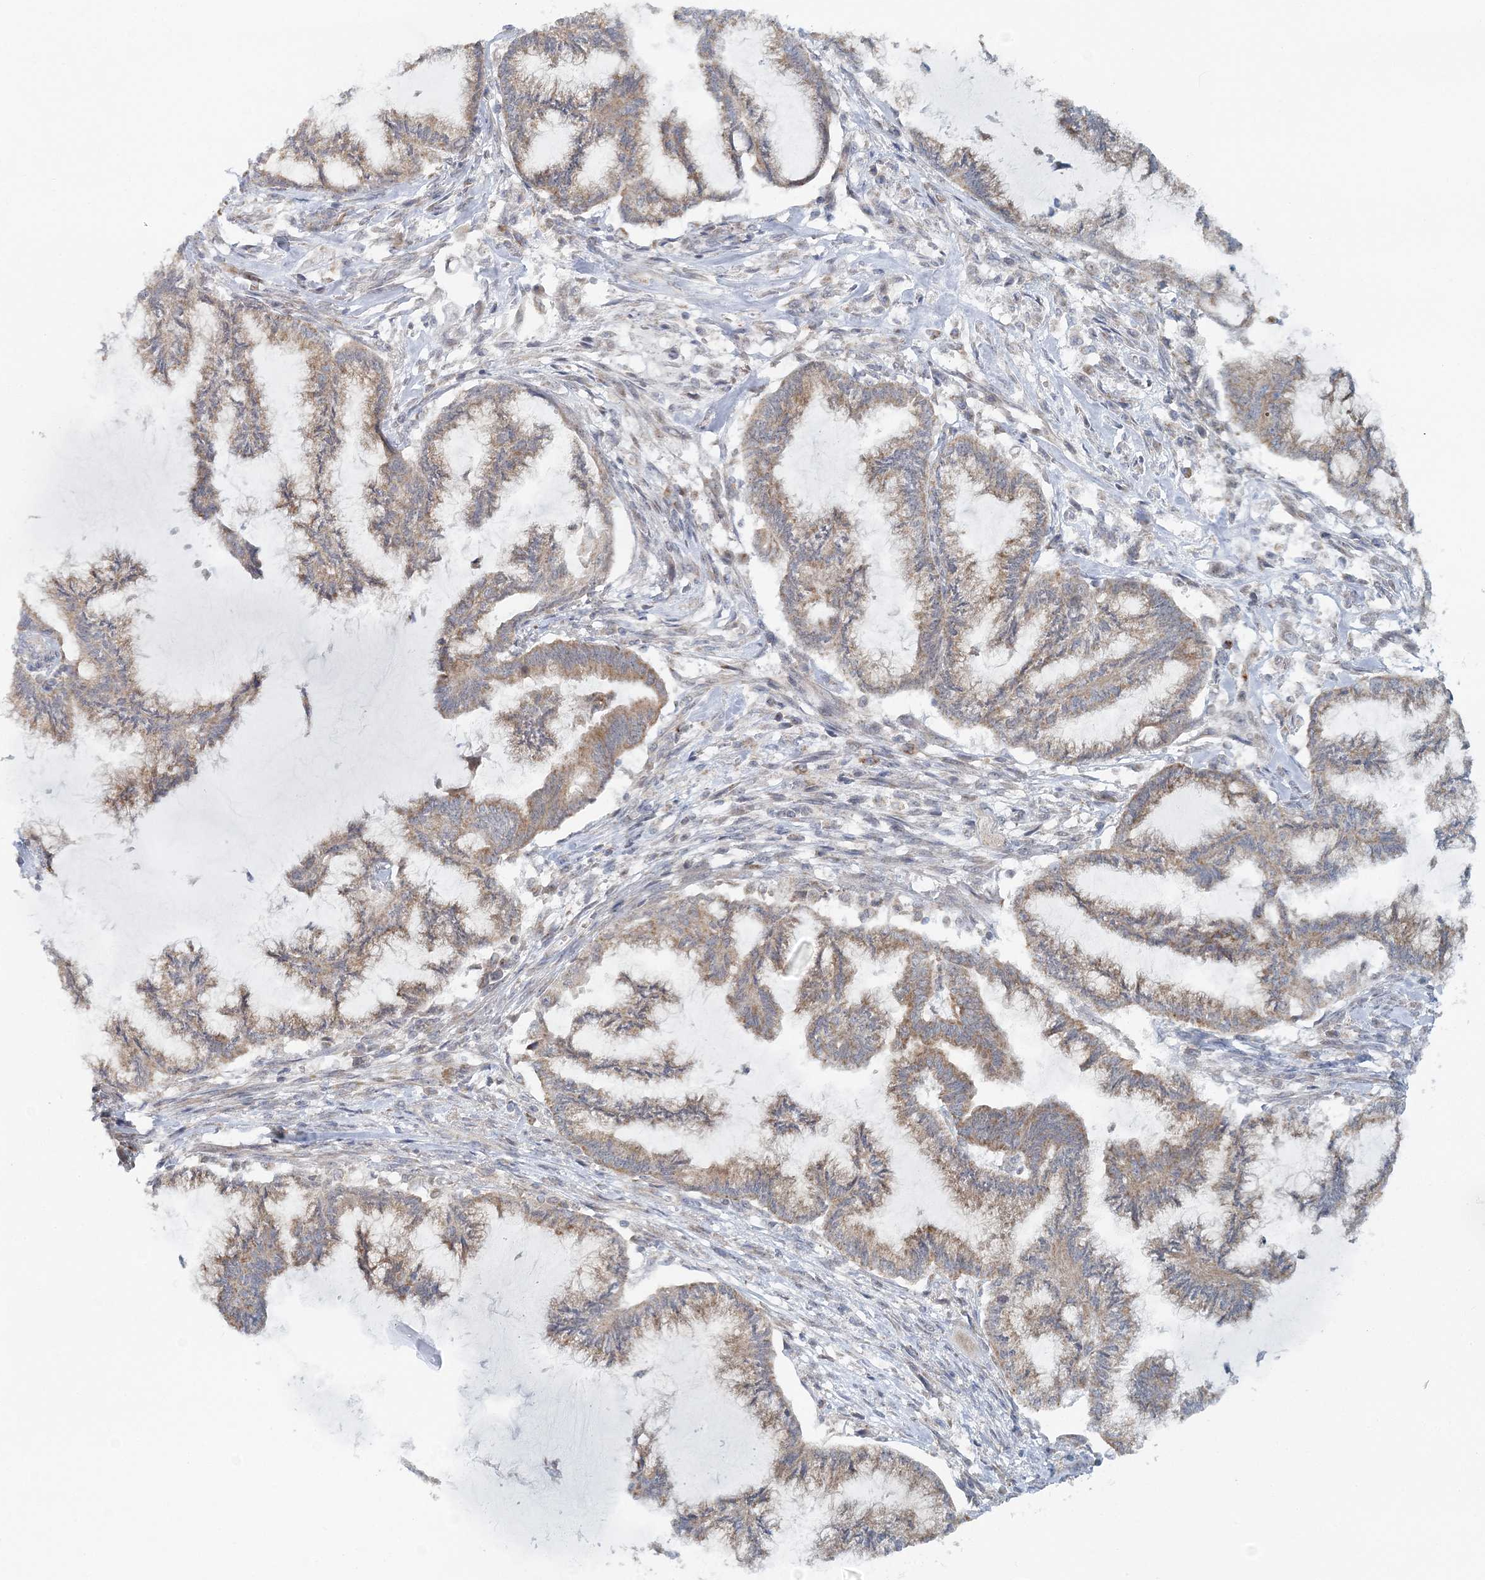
{"staining": {"intensity": "moderate", "quantity": ">75%", "location": "cytoplasmic/membranous"}, "tissue": "endometrial cancer", "cell_type": "Tumor cells", "image_type": "cancer", "snomed": [{"axis": "morphology", "description": "Adenocarcinoma, NOS"}, {"axis": "topography", "description": "Endometrium"}], "caption": "Protein staining shows moderate cytoplasmic/membranous expression in approximately >75% of tumor cells in adenocarcinoma (endometrial).", "gene": "RNF150", "patient": {"sex": "female", "age": 86}}